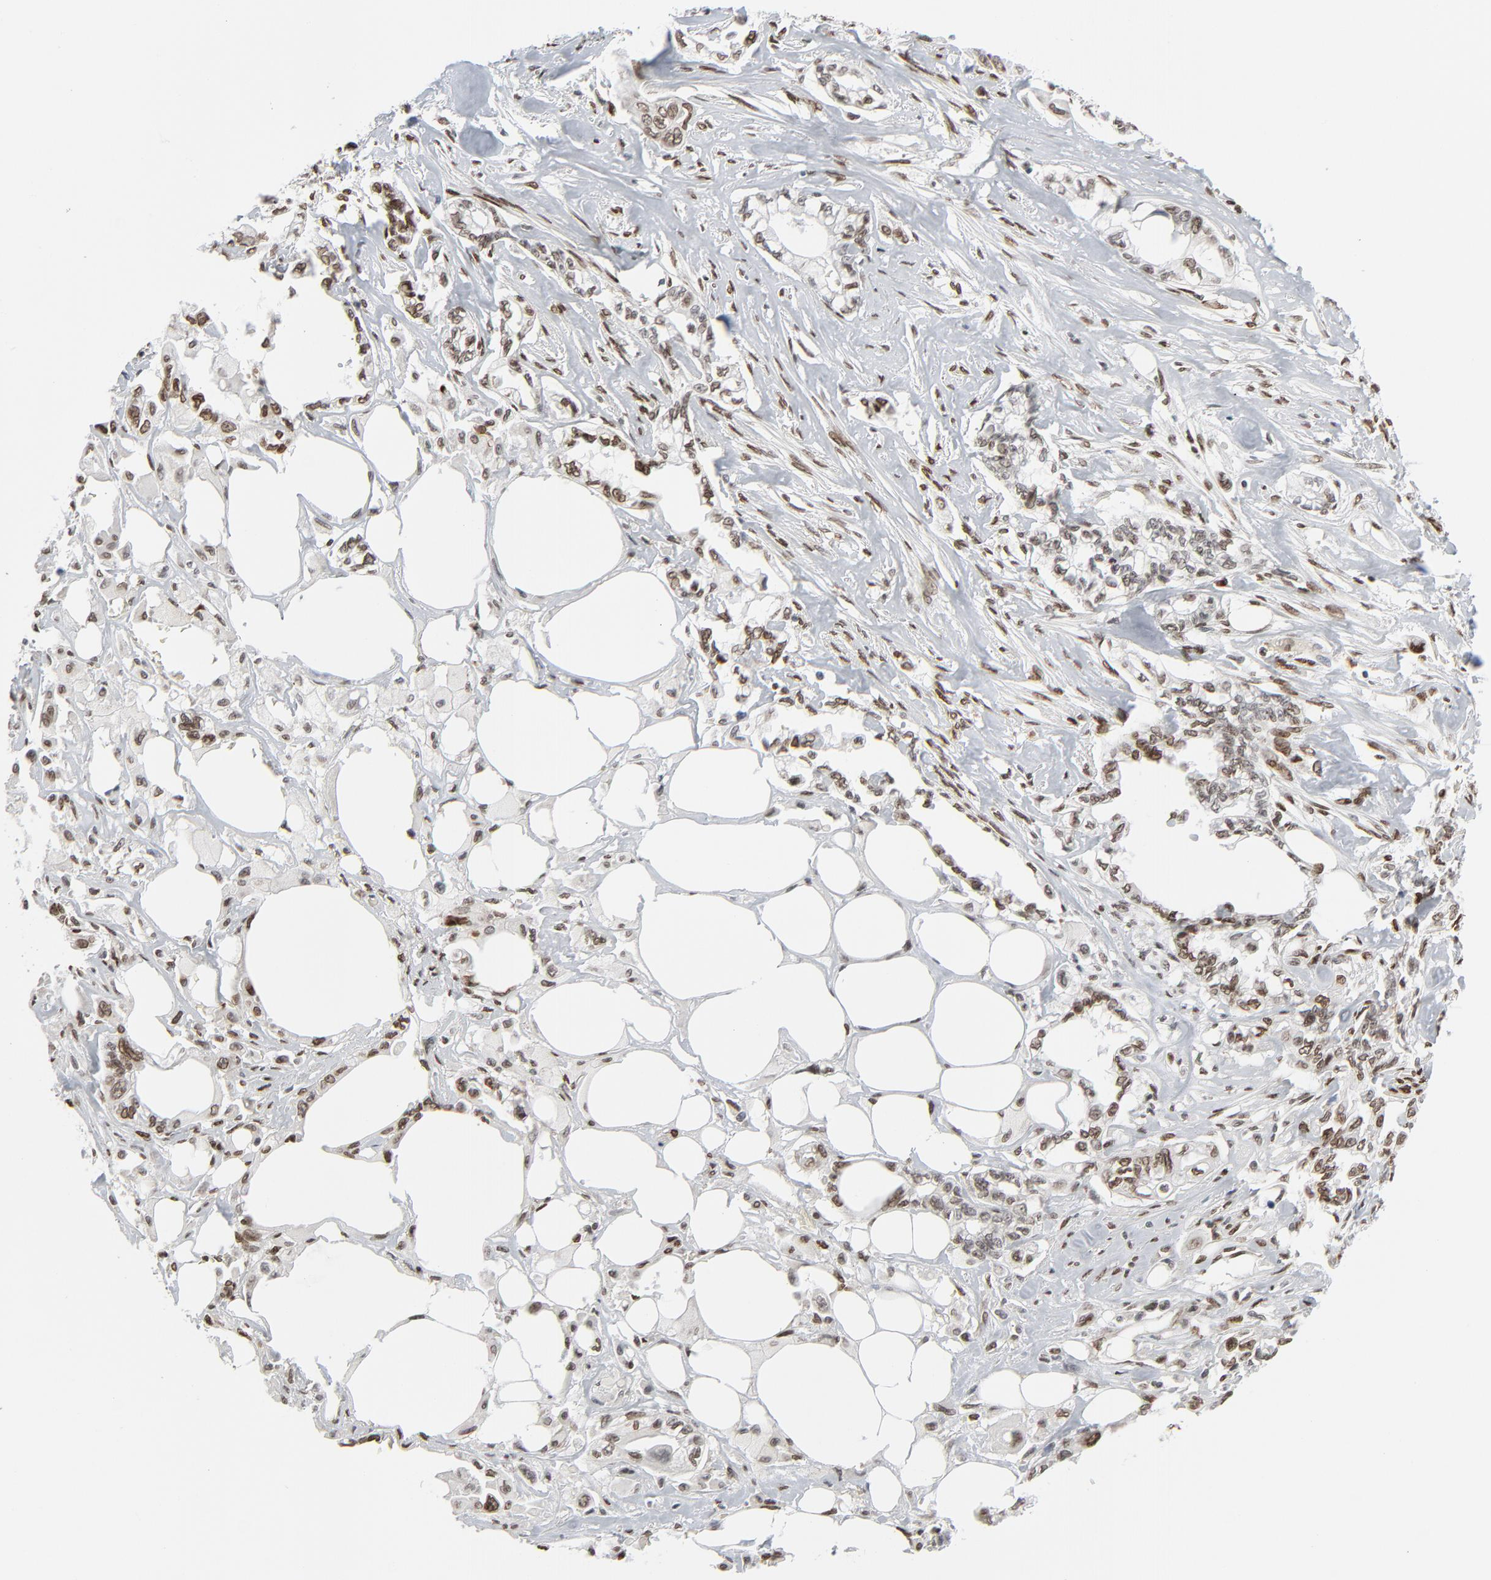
{"staining": {"intensity": "strong", "quantity": ">75%", "location": "nuclear"}, "tissue": "pancreatic cancer", "cell_type": "Tumor cells", "image_type": "cancer", "snomed": [{"axis": "morphology", "description": "Normal tissue, NOS"}, {"axis": "topography", "description": "Pancreas"}], "caption": "IHC (DAB (3,3'-diaminobenzidine)) staining of human pancreatic cancer exhibits strong nuclear protein staining in approximately >75% of tumor cells. (brown staining indicates protein expression, while blue staining denotes nuclei).", "gene": "CUX1", "patient": {"sex": "male", "age": 42}}